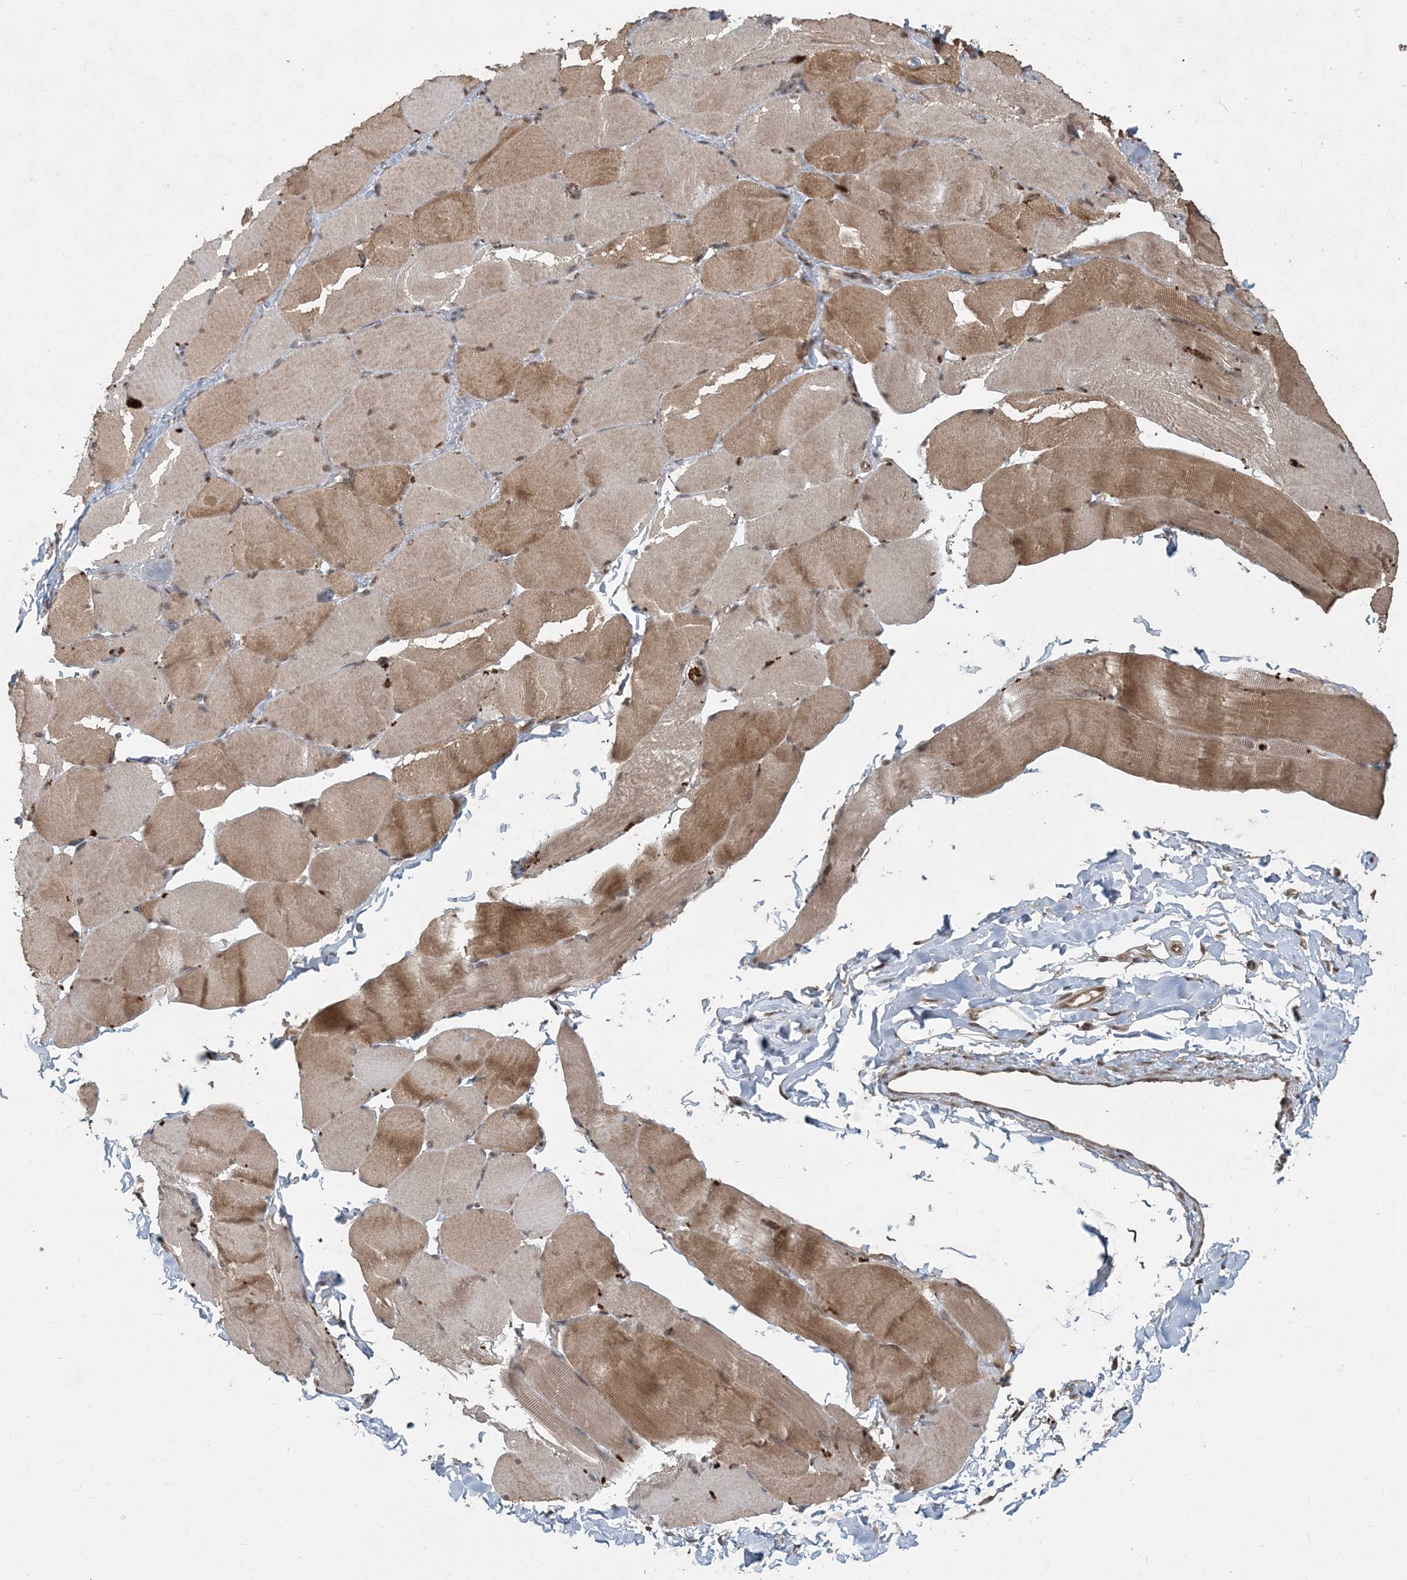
{"staining": {"intensity": "moderate", "quantity": ">75%", "location": "cytoplasmic/membranous,nuclear"}, "tissue": "skeletal muscle", "cell_type": "Myocytes", "image_type": "normal", "snomed": [{"axis": "morphology", "description": "Normal tissue, NOS"}, {"axis": "topography", "description": "Skin"}, {"axis": "topography", "description": "Skeletal muscle"}], "caption": "Myocytes demonstrate medium levels of moderate cytoplasmic/membranous,nuclear expression in approximately >75% of cells in normal human skeletal muscle. Nuclei are stained in blue.", "gene": "COPS7B", "patient": {"sex": "male", "age": 83}}